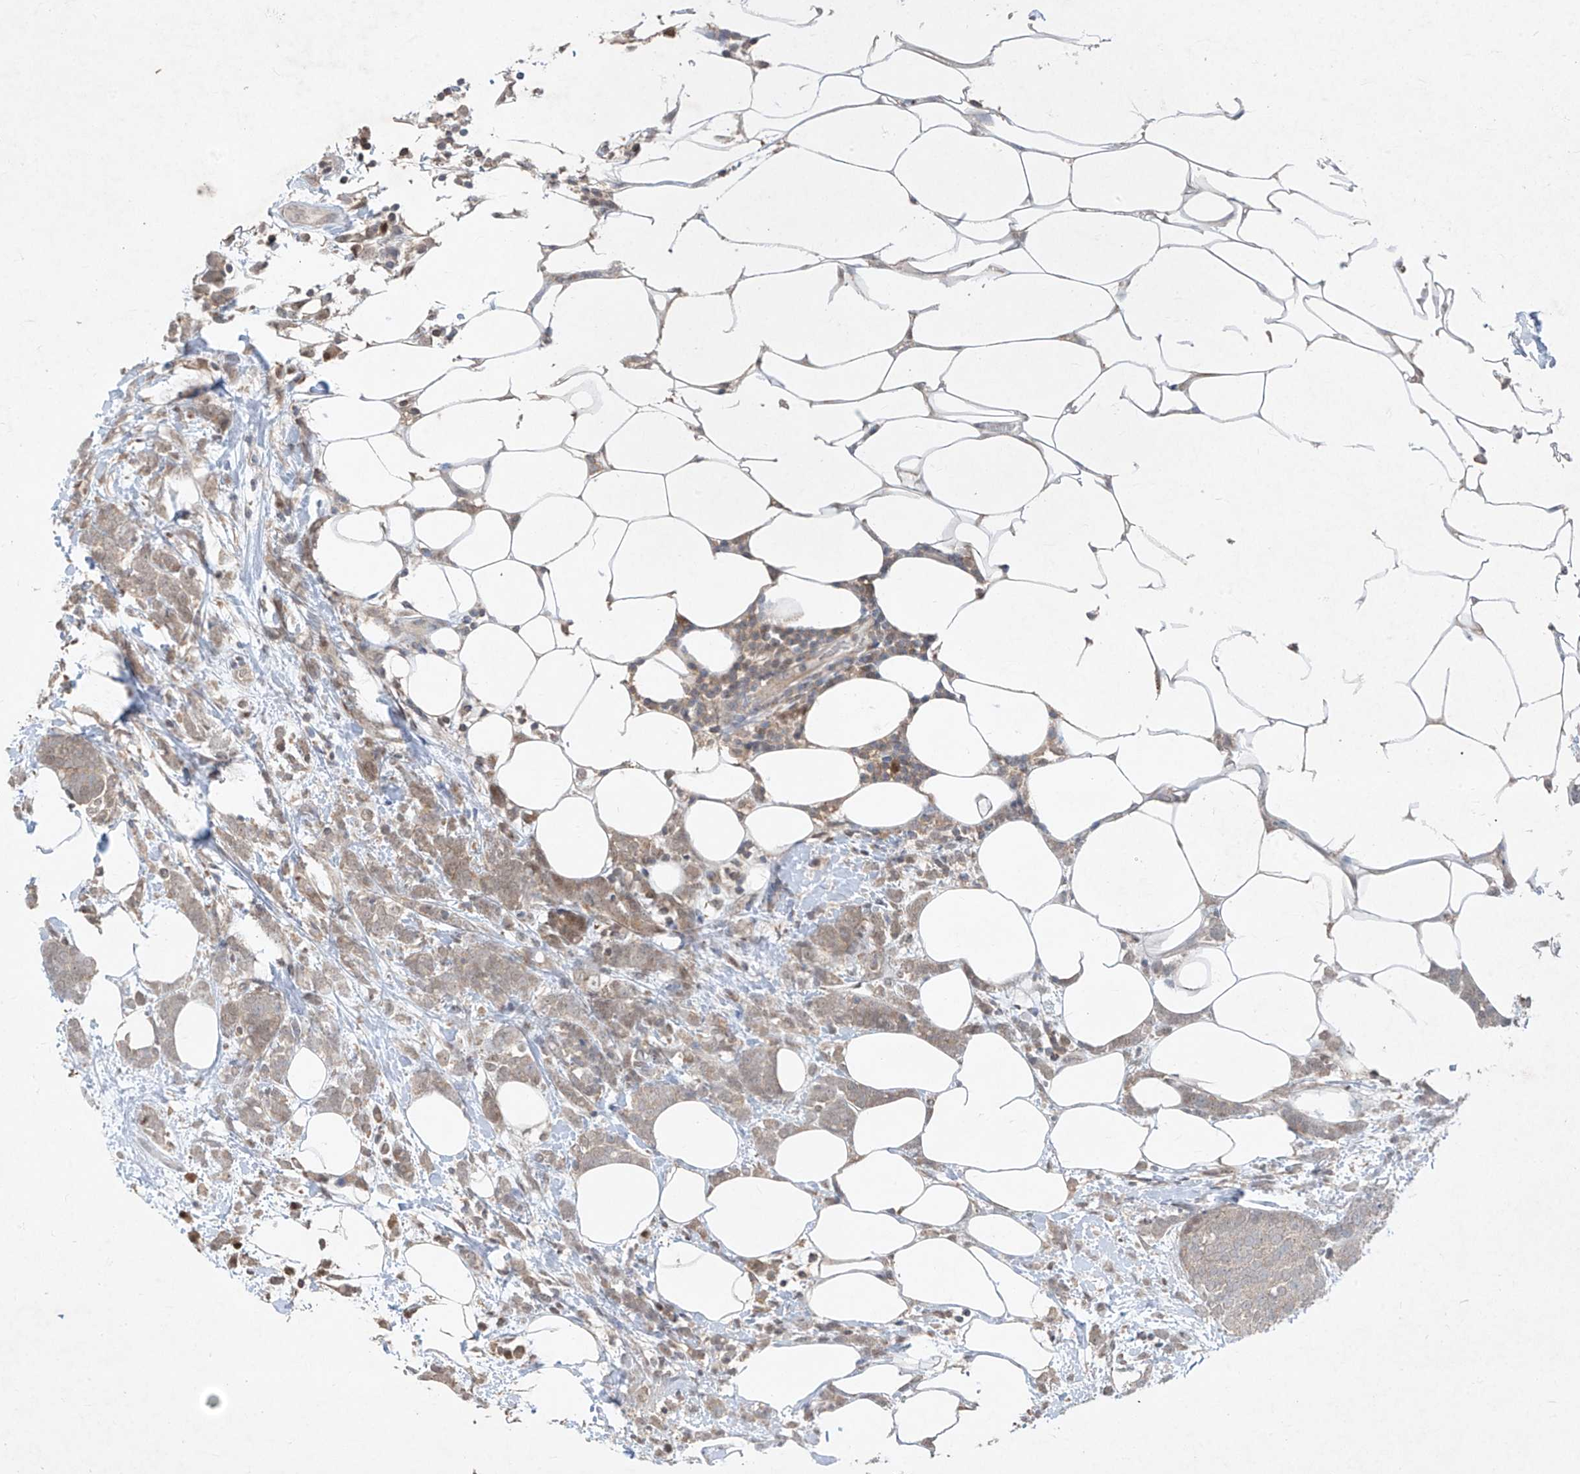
{"staining": {"intensity": "weak", "quantity": "<25%", "location": "cytoplasmic/membranous"}, "tissue": "breast cancer", "cell_type": "Tumor cells", "image_type": "cancer", "snomed": [{"axis": "morphology", "description": "Lobular carcinoma"}, {"axis": "topography", "description": "Breast"}], "caption": "The image shows no staining of tumor cells in breast lobular carcinoma.", "gene": "ZNF358", "patient": {"sex": "female", "age": 58}}